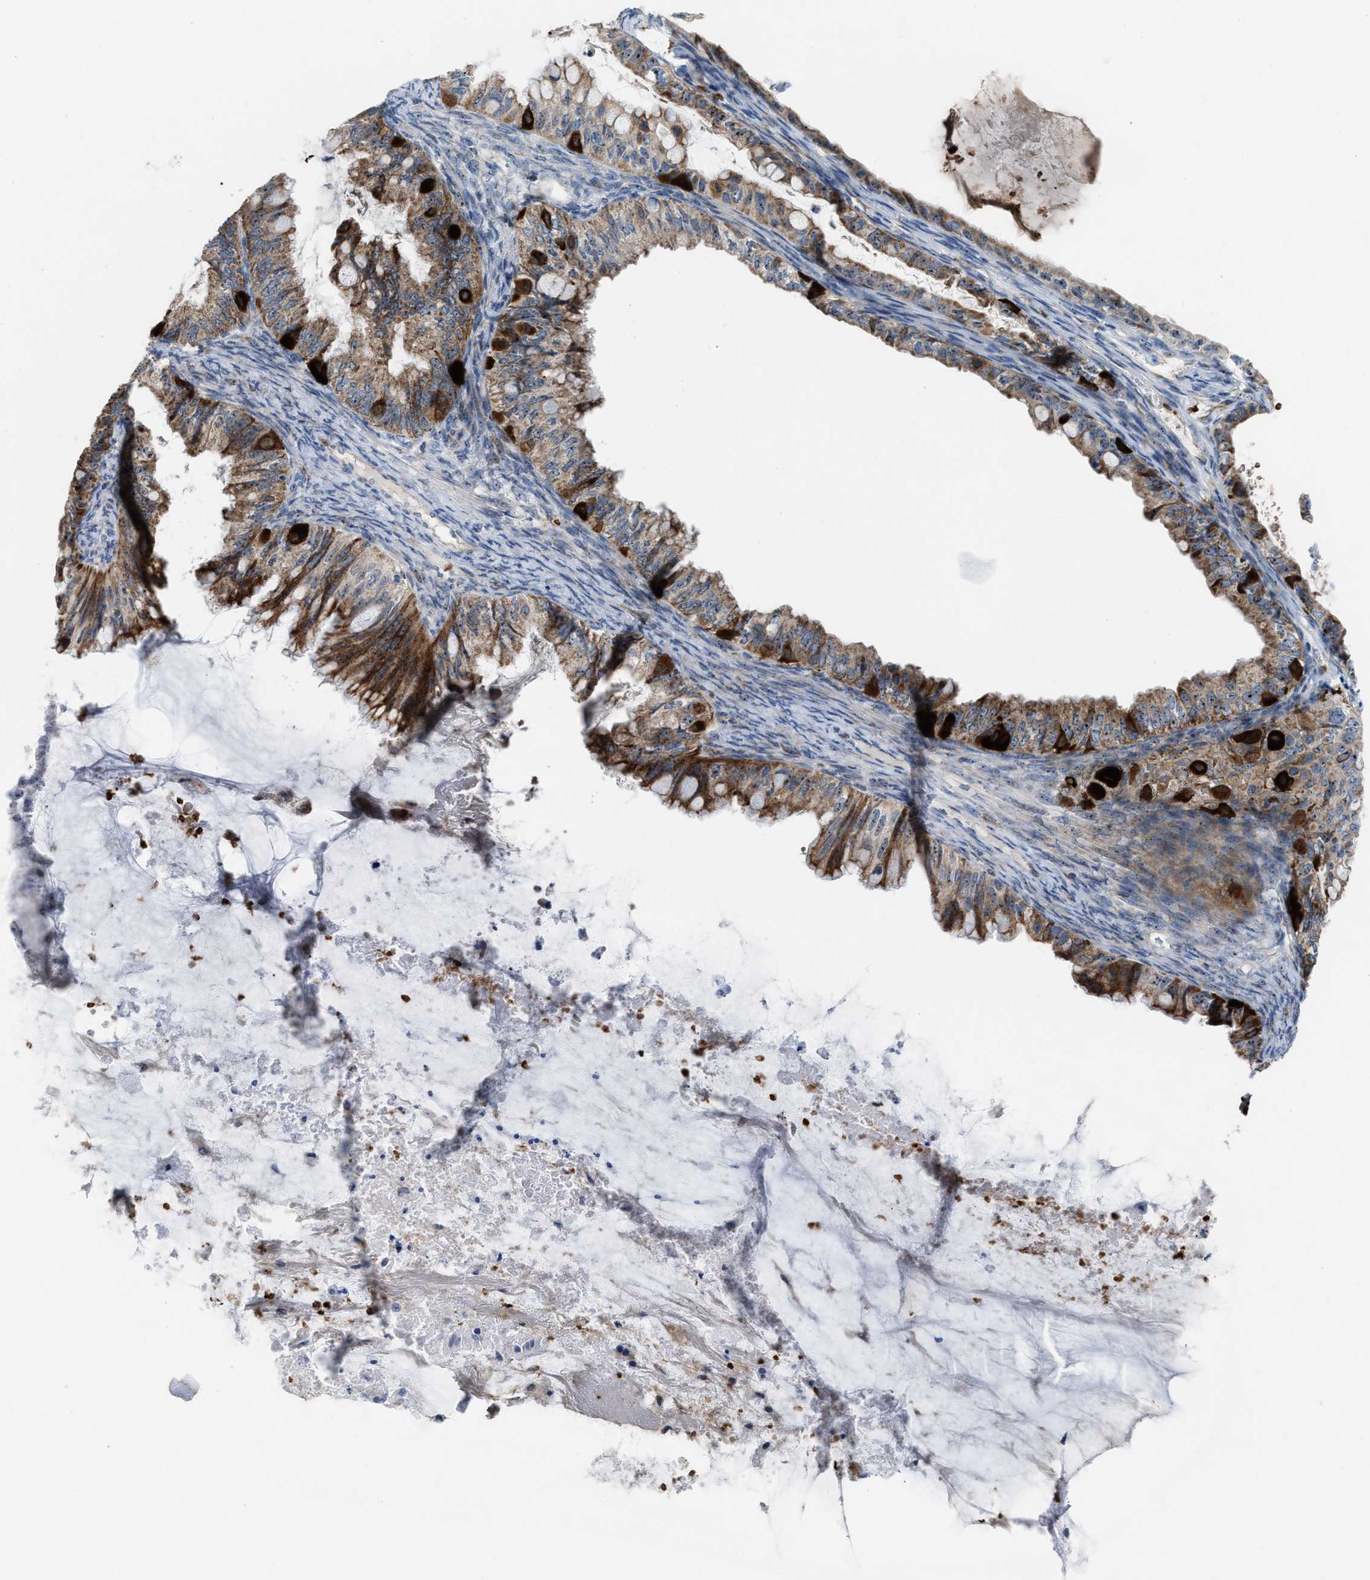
{"staining": {"intensity": "moderate", "quantity": ">75%", "location": "cytoplasmic/membranous,nuclear"}, "tissue": "ovarian cancer", "cell_type": "Tumor cells", "image_type": "cancer", "snomed": [{"axis": "morphology", "description": "Cystadenocarcinoma, mucinous, NOS"}, {"axis": "topography", "description": "Ovary"}], "caption": "Ovarian mucinous cystadenocarcinoma stained with DAB IHC exhibits medium levels of moderate cytoplasmic/membranous and nuclear positivity in about >75% of tumor cells.", "gene": "TPH1", "patient": {"sex": "female", "age": 80}}